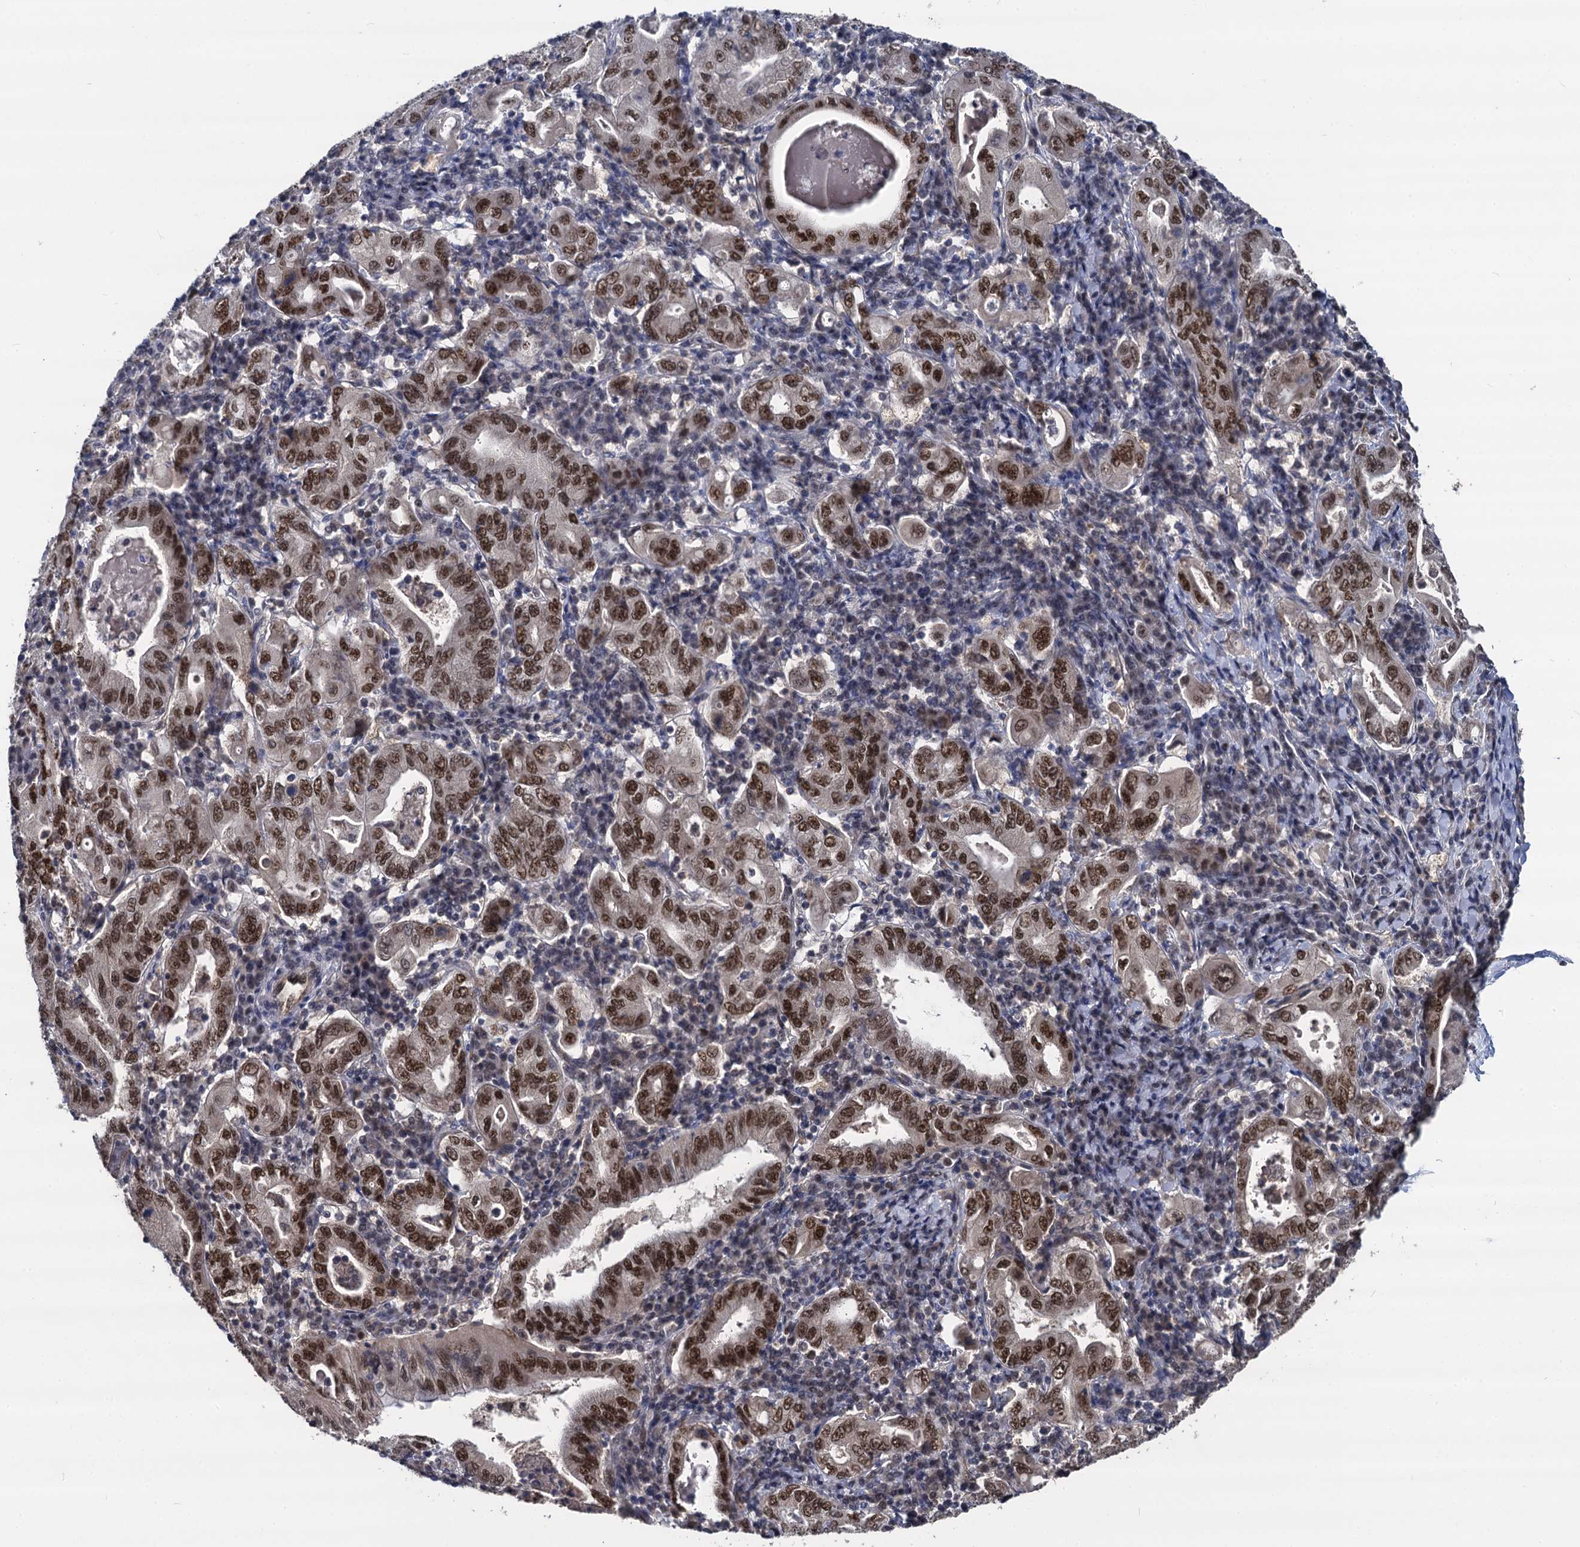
{"staining": {"intensity": "strong", "quantity": ">75%", "location": "nuclear"}, "tissue": "stomach cancer", "cell_type": "Tumor cells", "image_type": "cancer", "snomed": [{"axis": "morphology", "description": "Normal tissue, NOS"}, {"axis": "morphology", "description": "Adenocarcinoma, NOS"}, {"axis": "topography", "description": "Esophagus"}, {"axis": "topography", "description": "Stomach, upper"}, {"axis": "topography", "description": "Peripheral nerve tissue"}], "caption": "There is high levels of strong nuclear positivity in tumor cells of adenocarcinoma (stomach), as demonstrated by immunohistochemical staining (brown color).", "gene": "GALNT11", "patient": {"sex": "male", "age": 62}}